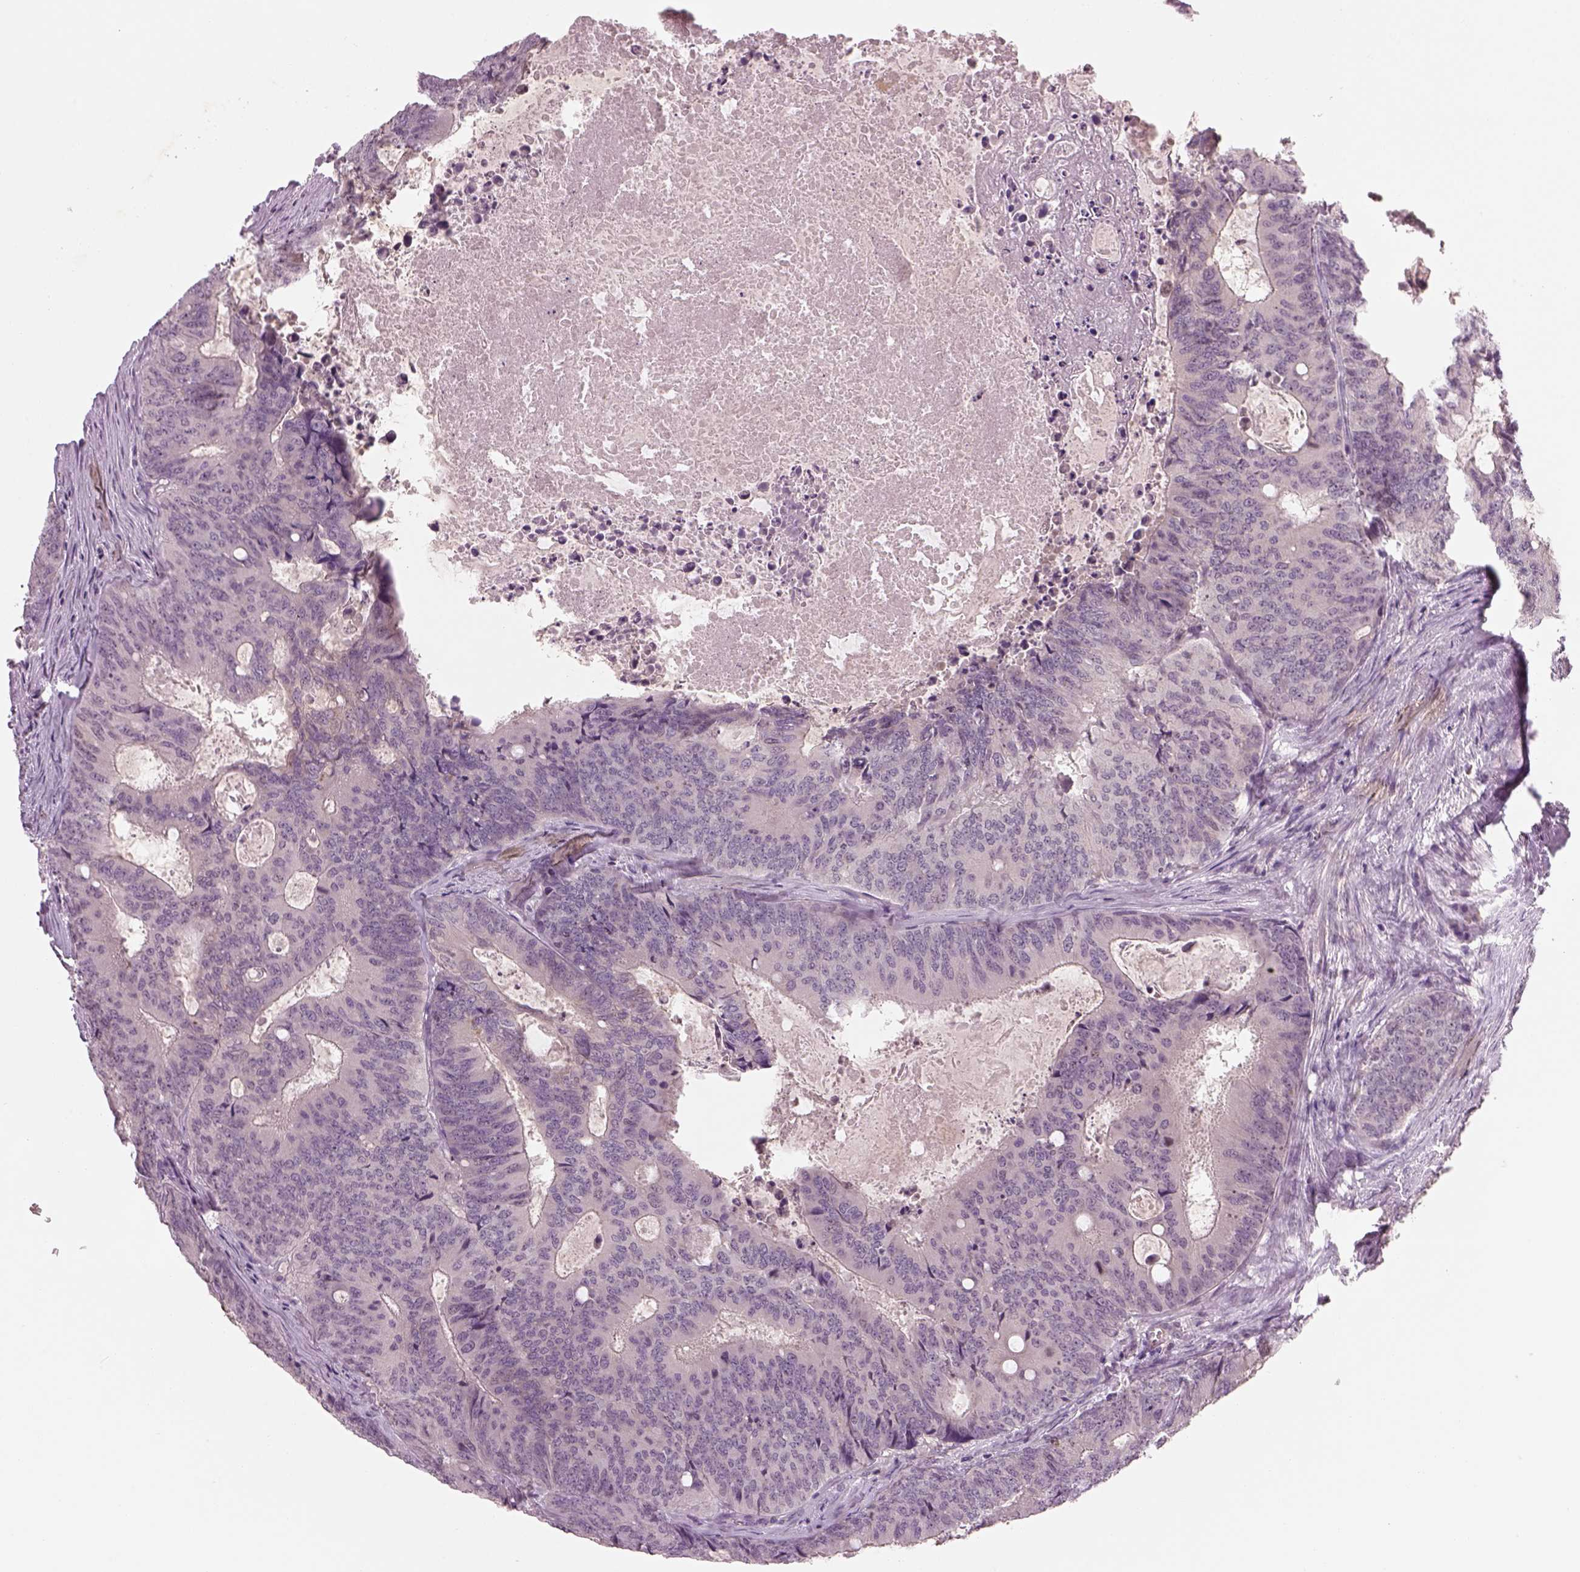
{"staining": {"intensity": "negative", "quantity": "none", "location": "none"}, "tissue": "colorectal cancer", "cell_type": "Tumor cells", "image_type": "cancer", "snomed": [{"axis": "morphology", "description": "Adenocarcinoma, NOS"}, {"axis": "topography", "description": "Colon"}], "caption": "Adenocarcinoma (colorectal) was stained to show a protein in brown. There is no significant positivity in tumor cells.", "gene": "GDNF", "patient": {"sex": "male", "age": 67}}